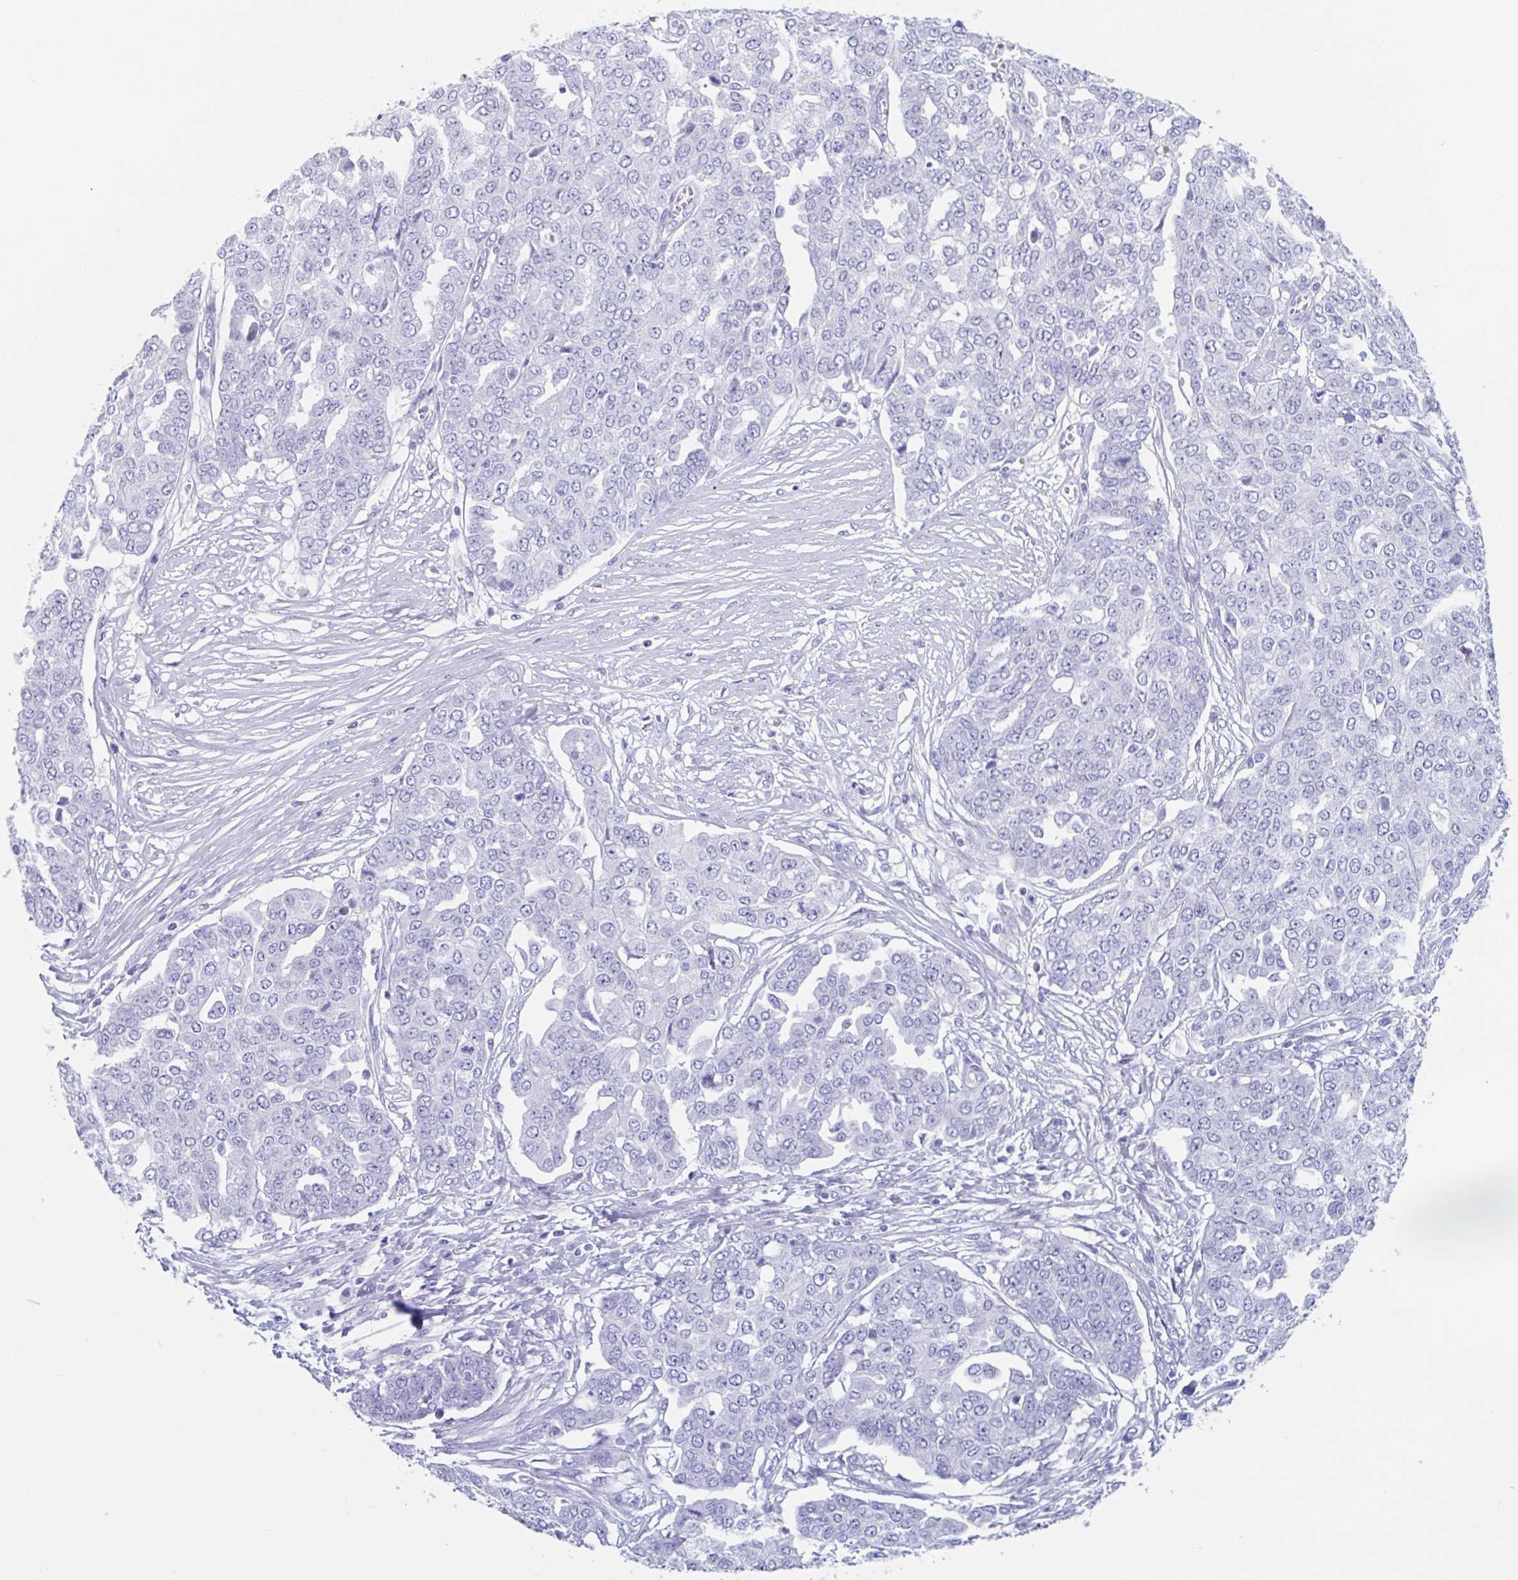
{"staining": {"intensity": "negative", "quantity": "none", "location": "none"}, "tissue": "ovarian cancer", "cell_type": "Tumor cells", "image_type": "cancer", "snomed": [{"axis": "morphology", "description": "Cystadenocarcinoma, serous, NOS"}, {"axis": "topography", "description": "Soft tissue"}, {"axis": "topography", "description": "Ovary"}], "caption": "Tumor cells show no significant expression in serous cystadenocarcinoma (ovarian).", "gene": "CPTP", "patient": {"sex": "female", "age": 57}}